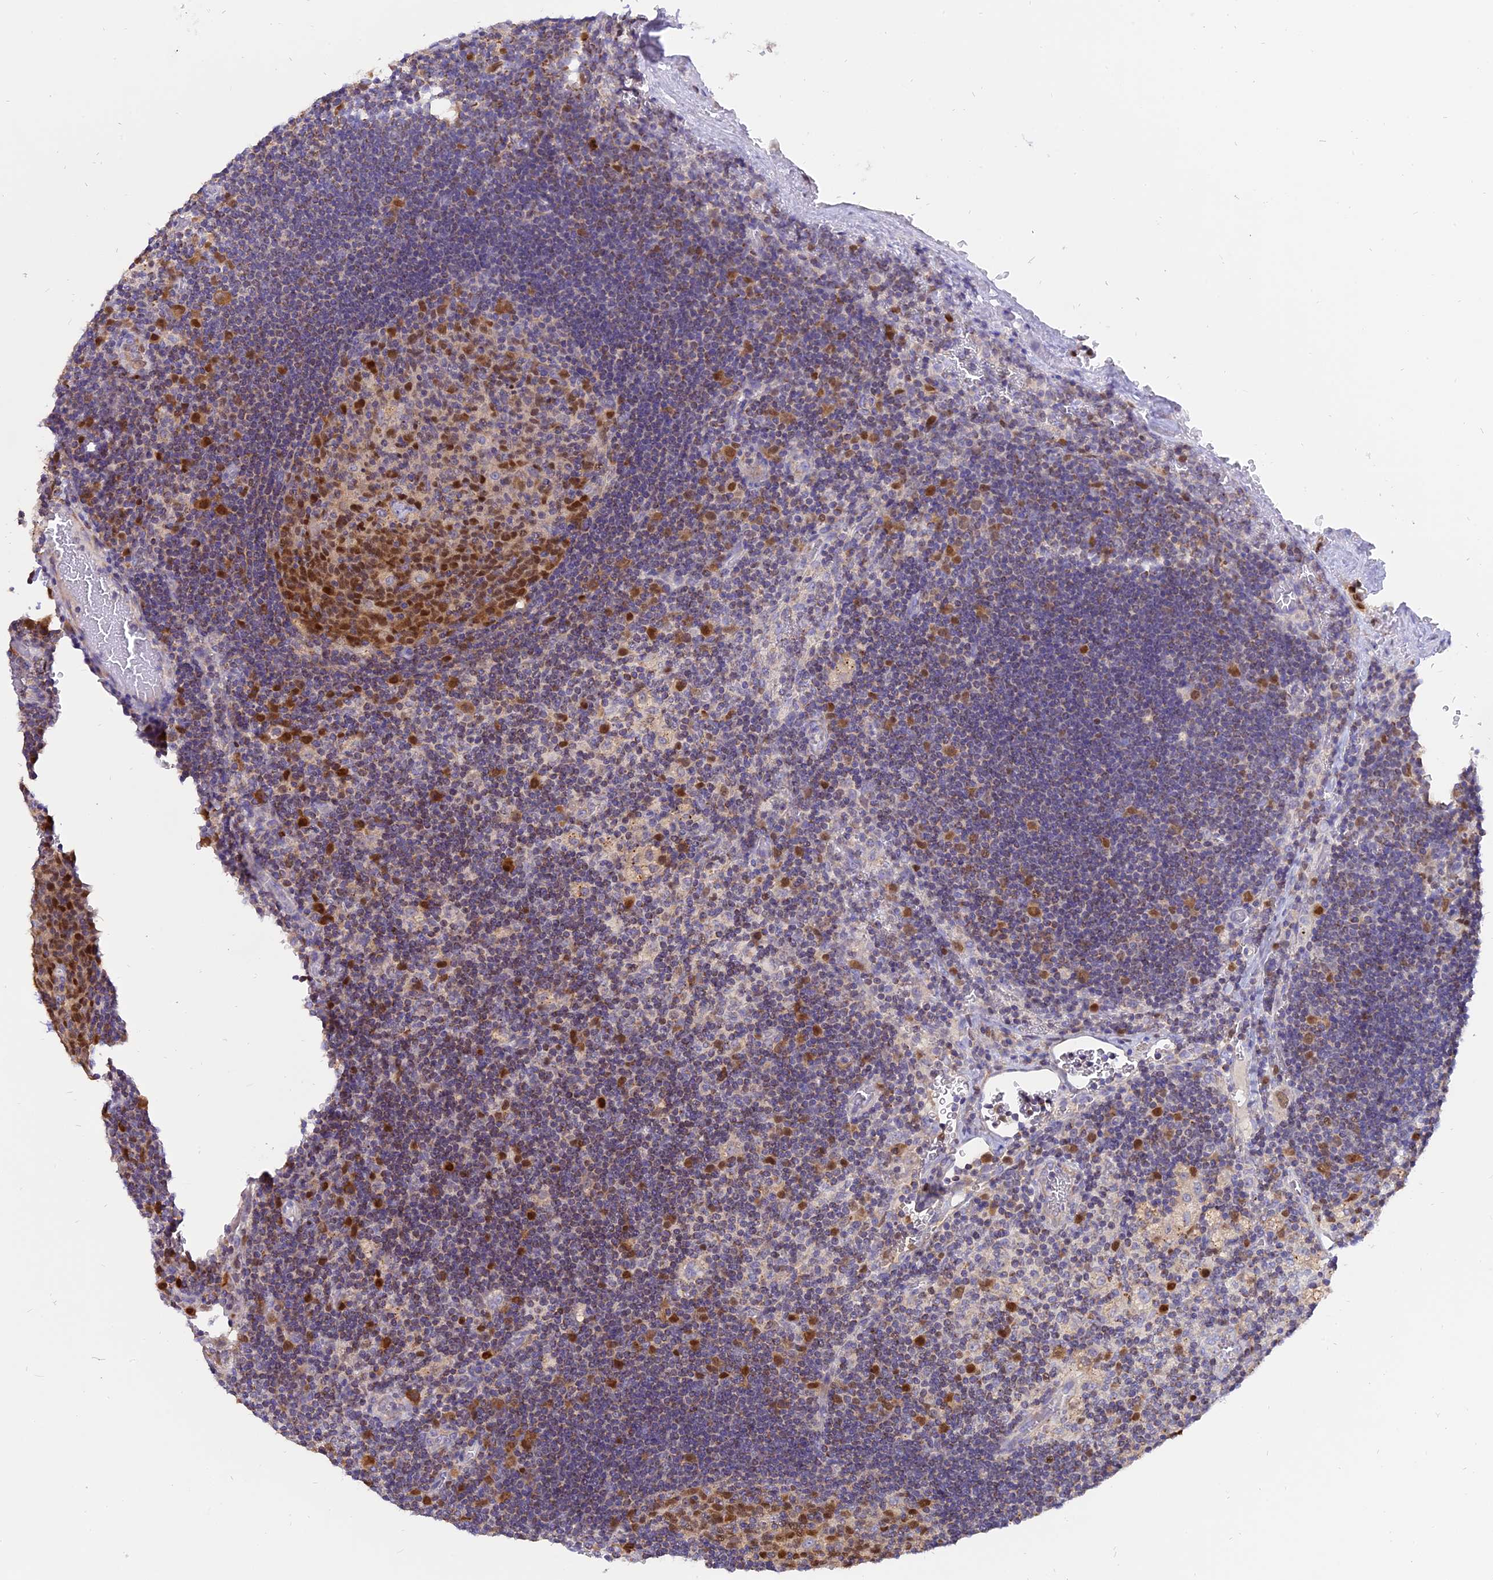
{"staining": {"intensity": "moderate", "quantity": "25%-75%", "location": "cytoplasmic/membranous,nuclear"}, "tissue": "lymph node", "cell_type": "Germinal center cells", "image_type": "normal", "snomed": [{"axis": "morphology", "description": "Normal tissue, NOS"}, {"axis": "topography", "description": "Lymph node"}], "caption": "An image showing moderate cytoplasmic/membranous,nuclear expression in approximately 25%-75% of germinal center cells in unremarkable lymph node, as visualized by brown immunohistochemical staining.", "gene": "CENPV", "patient": {"sex": "female", "age": 73}}